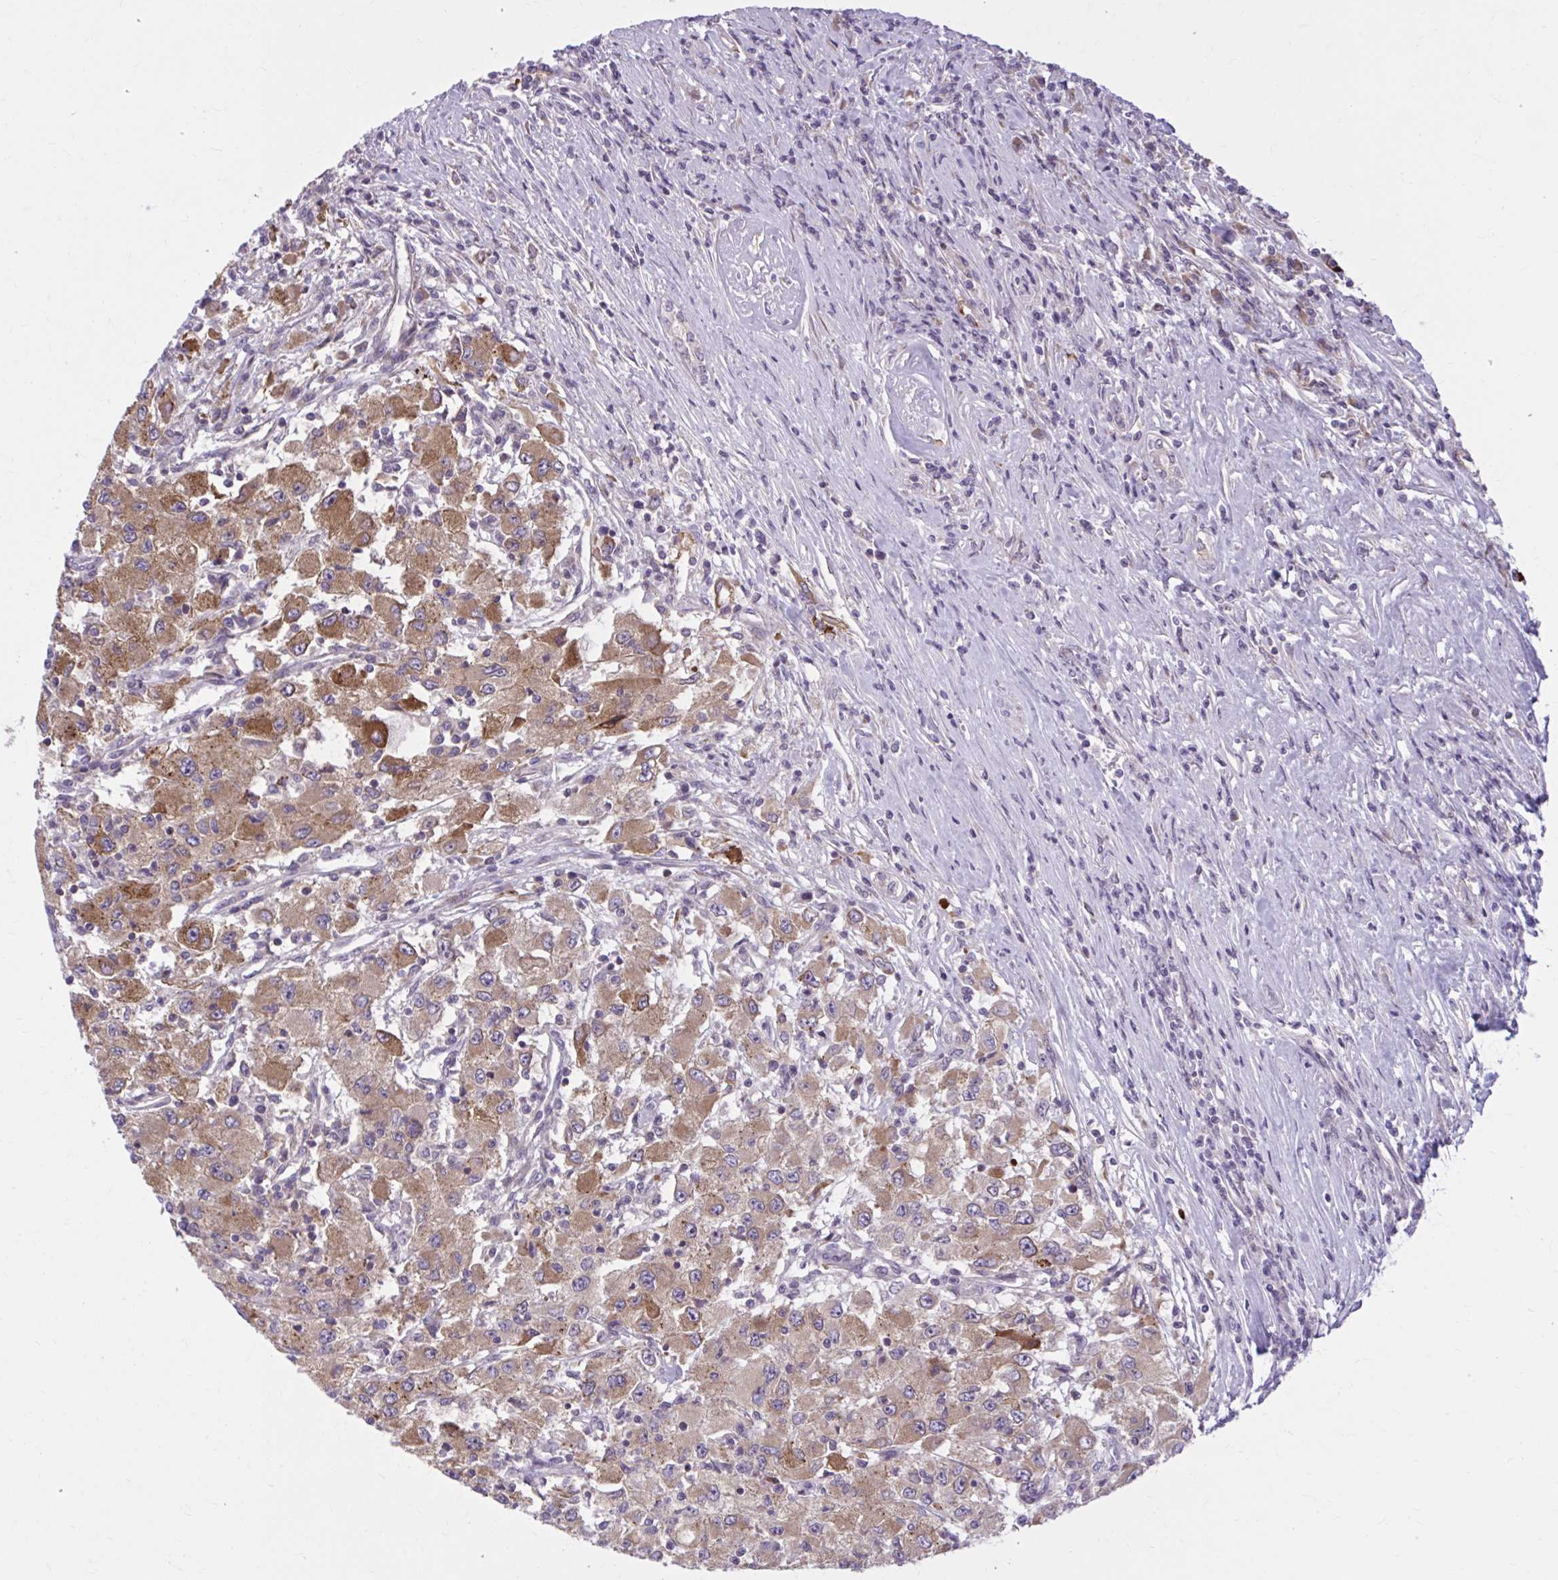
{"staining": {"intensity": "moderate", "quantity": ">75%", "location": "cytoplasmic/membranous"}, "tissue": "renal cancer", "cell_type": "Tumor cells", "image_type": "cancer", "snomed": [{"axis": "morphology", "description": "Adenocarcinoma, NOS"}, {"axis": "topography", "description": "Kidney"}], "caption": "High-power microscopy captured an IHC histopathology image of renal adenocarcinoma, revealing moderate cytoplasmic/membranous expression in approximately >75% of tumor cells. Using DAB (brown) and hematoxylin (blue) stains, captured at high magnification using brightfield microscopy.", "gene": "SNF8", "patient": {"sex": "female", "age": 67}}